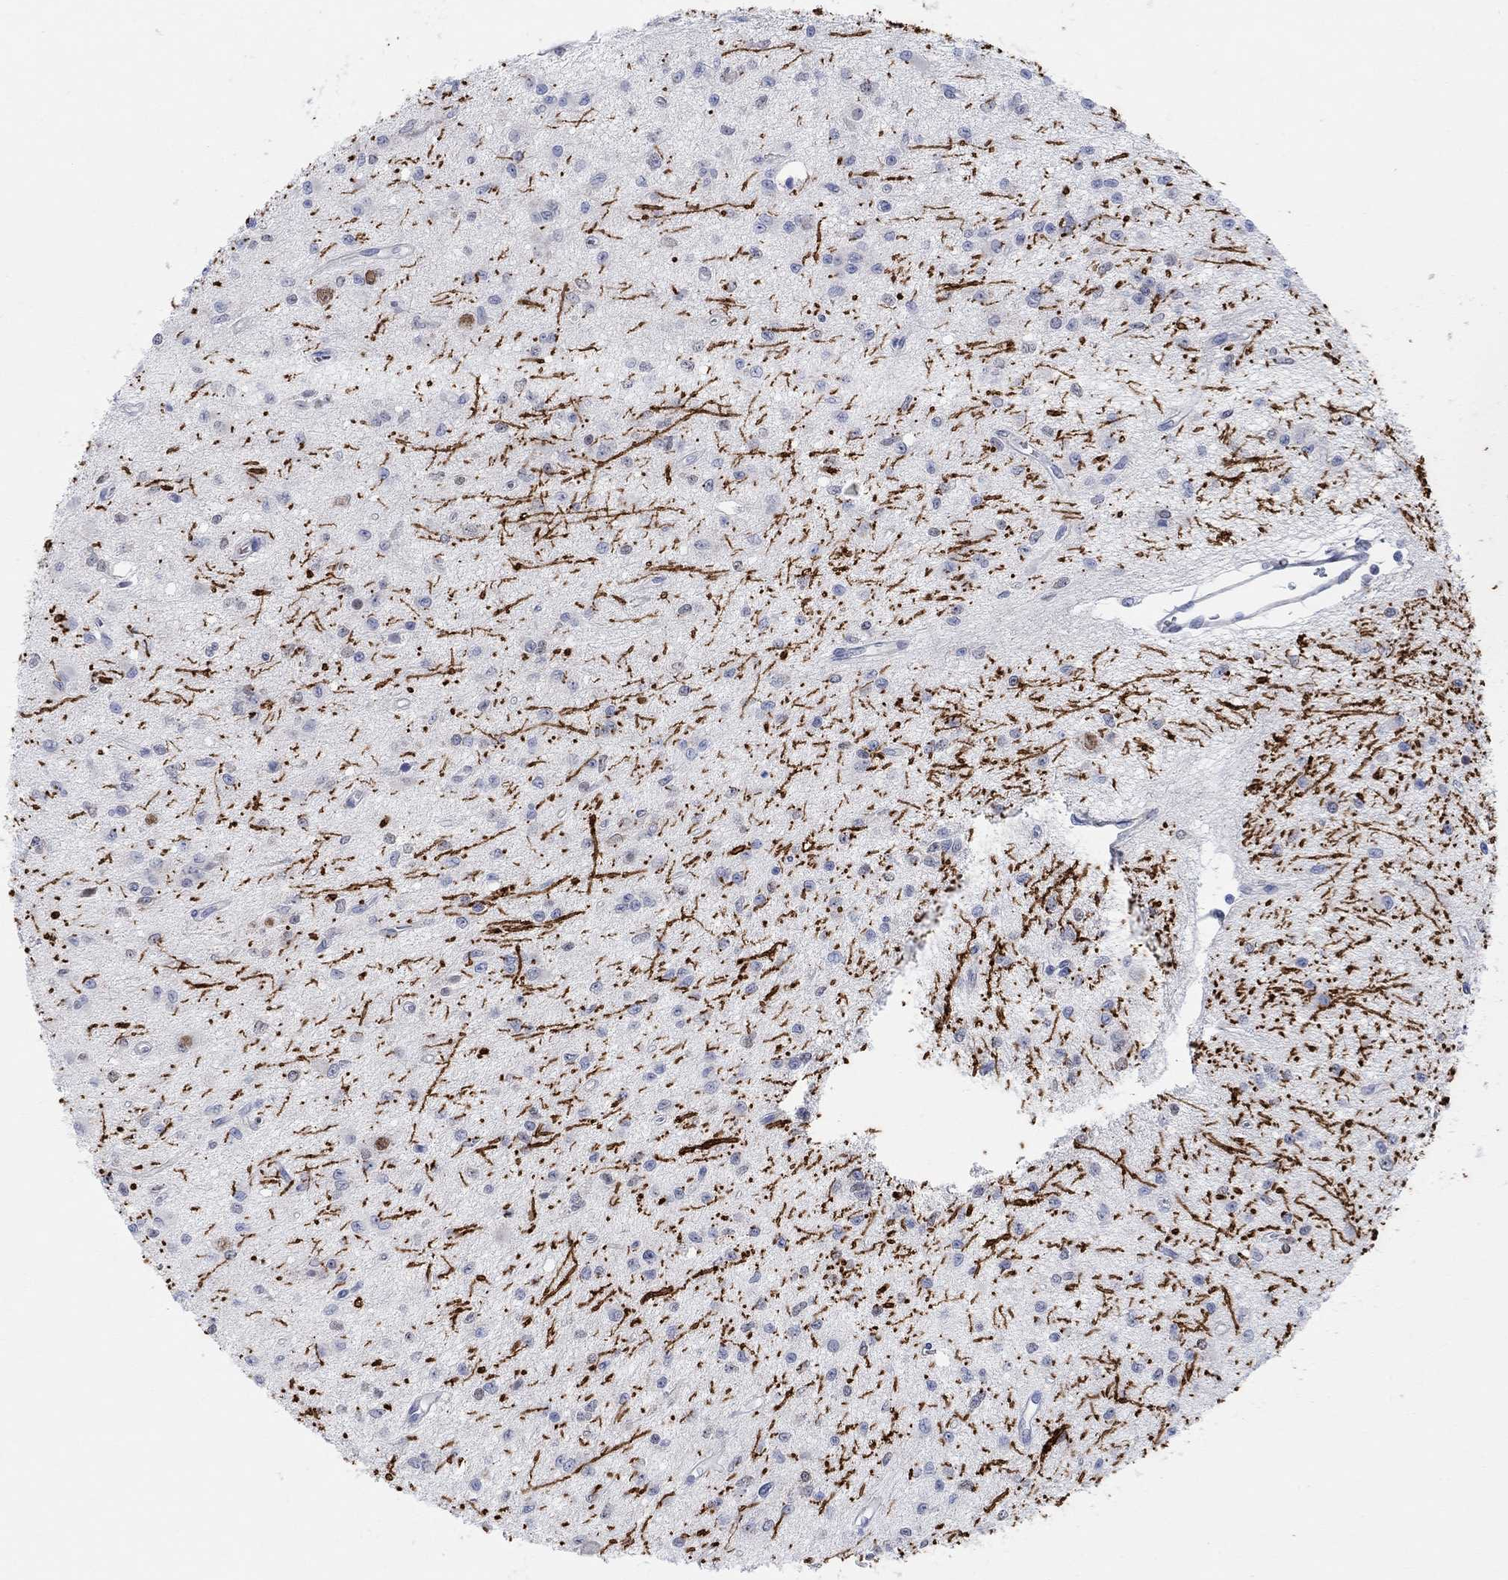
{"staining": {"intensity": "negative", "quantity": "none", "location": "none"}, "tissue": "glioma", "cell_type": "Tumor cells", "image_type": "cancer", "snomed": [{"axis": "morphology", "description": "Glioma, malignant, Low grade"}, {"axis": "topography", "description": "Brain"}], "caption": "Tumor cells show no significant protein staining in malignant glioma (low-grade). (DAB IHC with hematoxylin counter stain).", "gene": "RIMS1", "patient": {"sex": "female", "age": 45}}